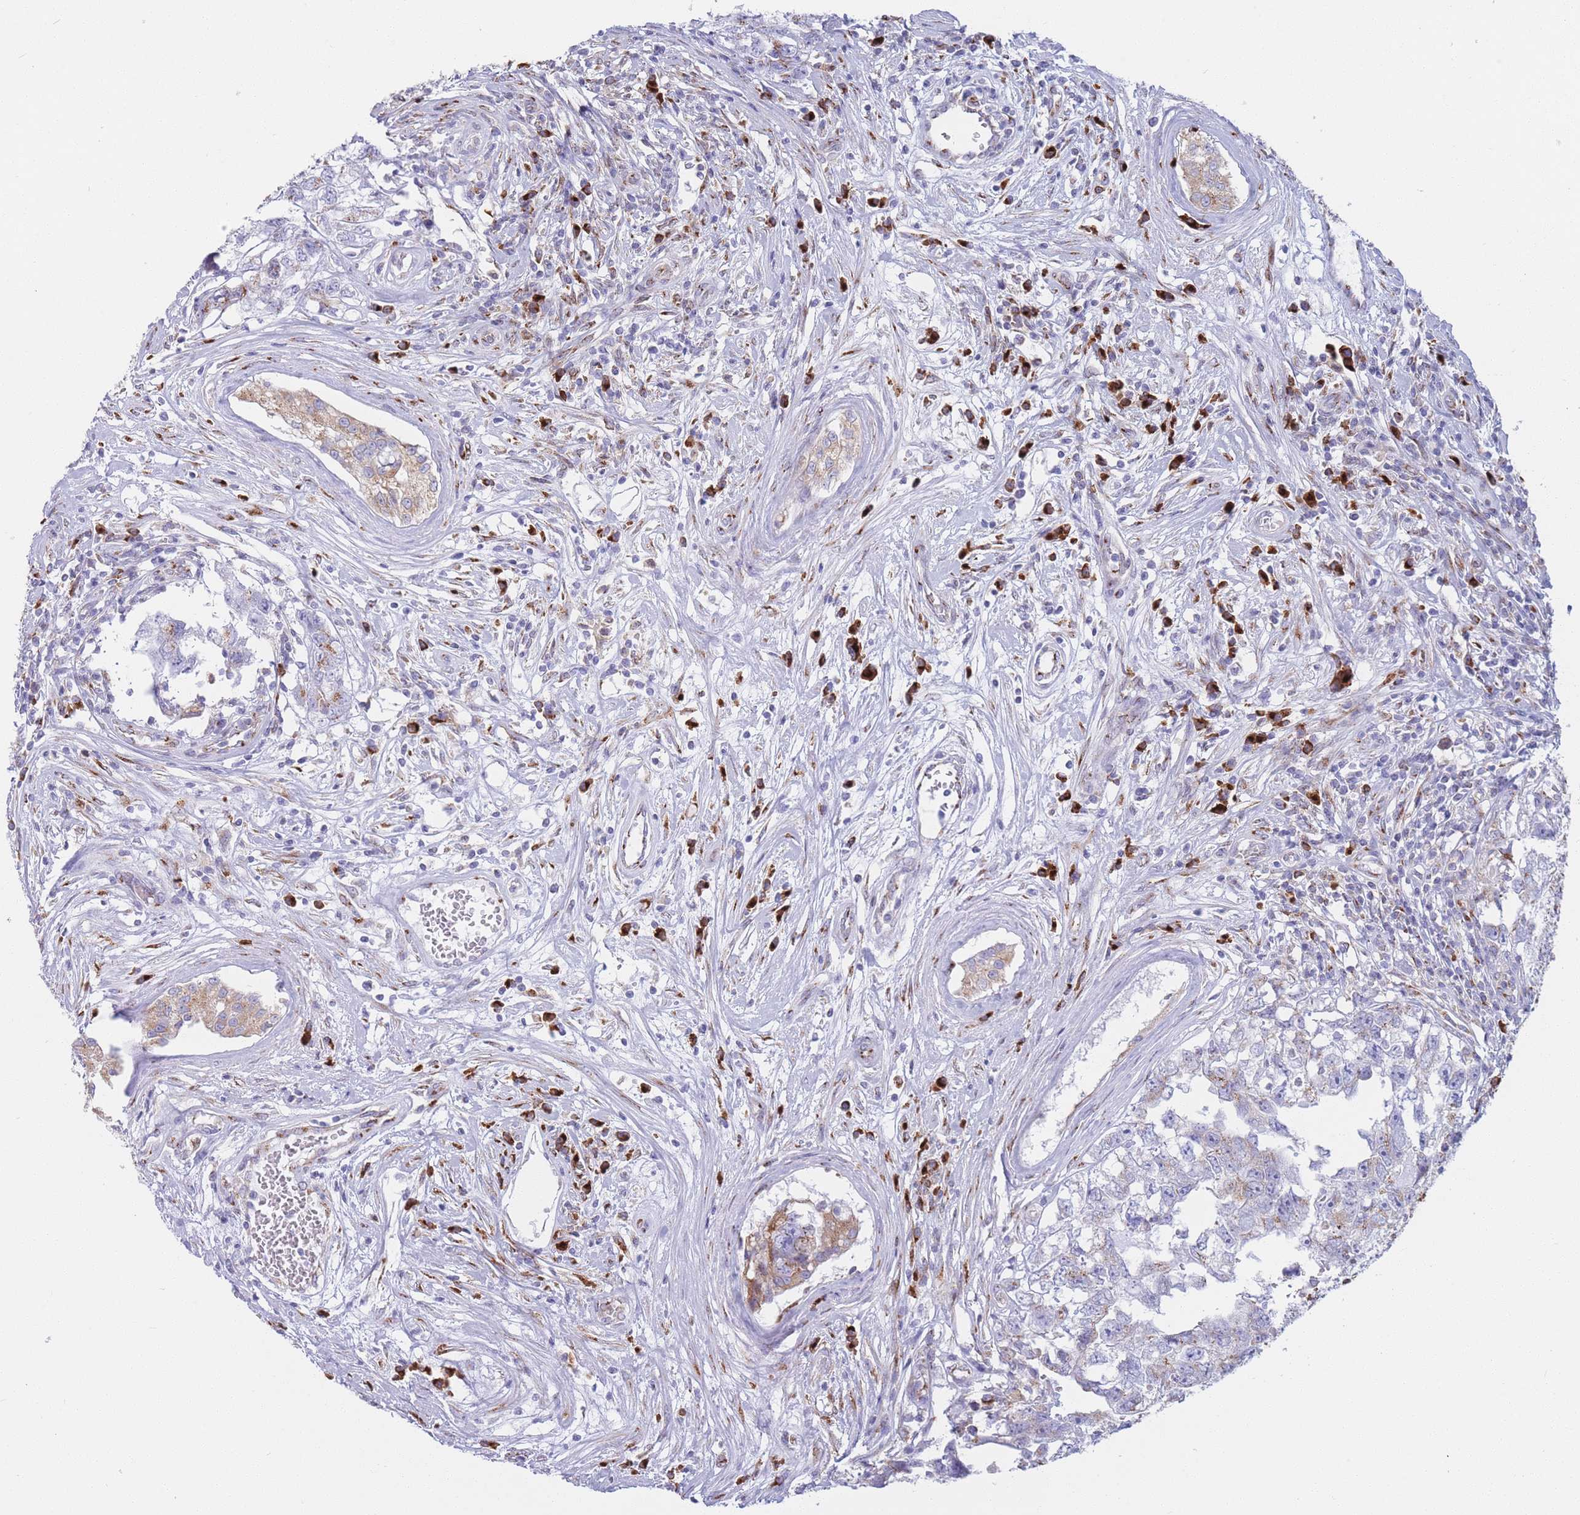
{"staining": {"intensity": "weak", "quantity": "<25%", "location": "cytoplasmic/membranous"}, "tissue": "testis cancer", "cell_type": "Tumor cells", "image_type": "cancer", "snomed": [{"axis": "morphology", "description": "Carcinoma, Embryonal, NOS"}, {"axis": "topography", "description": "Testis"}], "caption": "Tumor cells show no significant protein expression in testis cancer.", "gene": "MRPL30", "patient": {"sex": "male", "age": 22}}